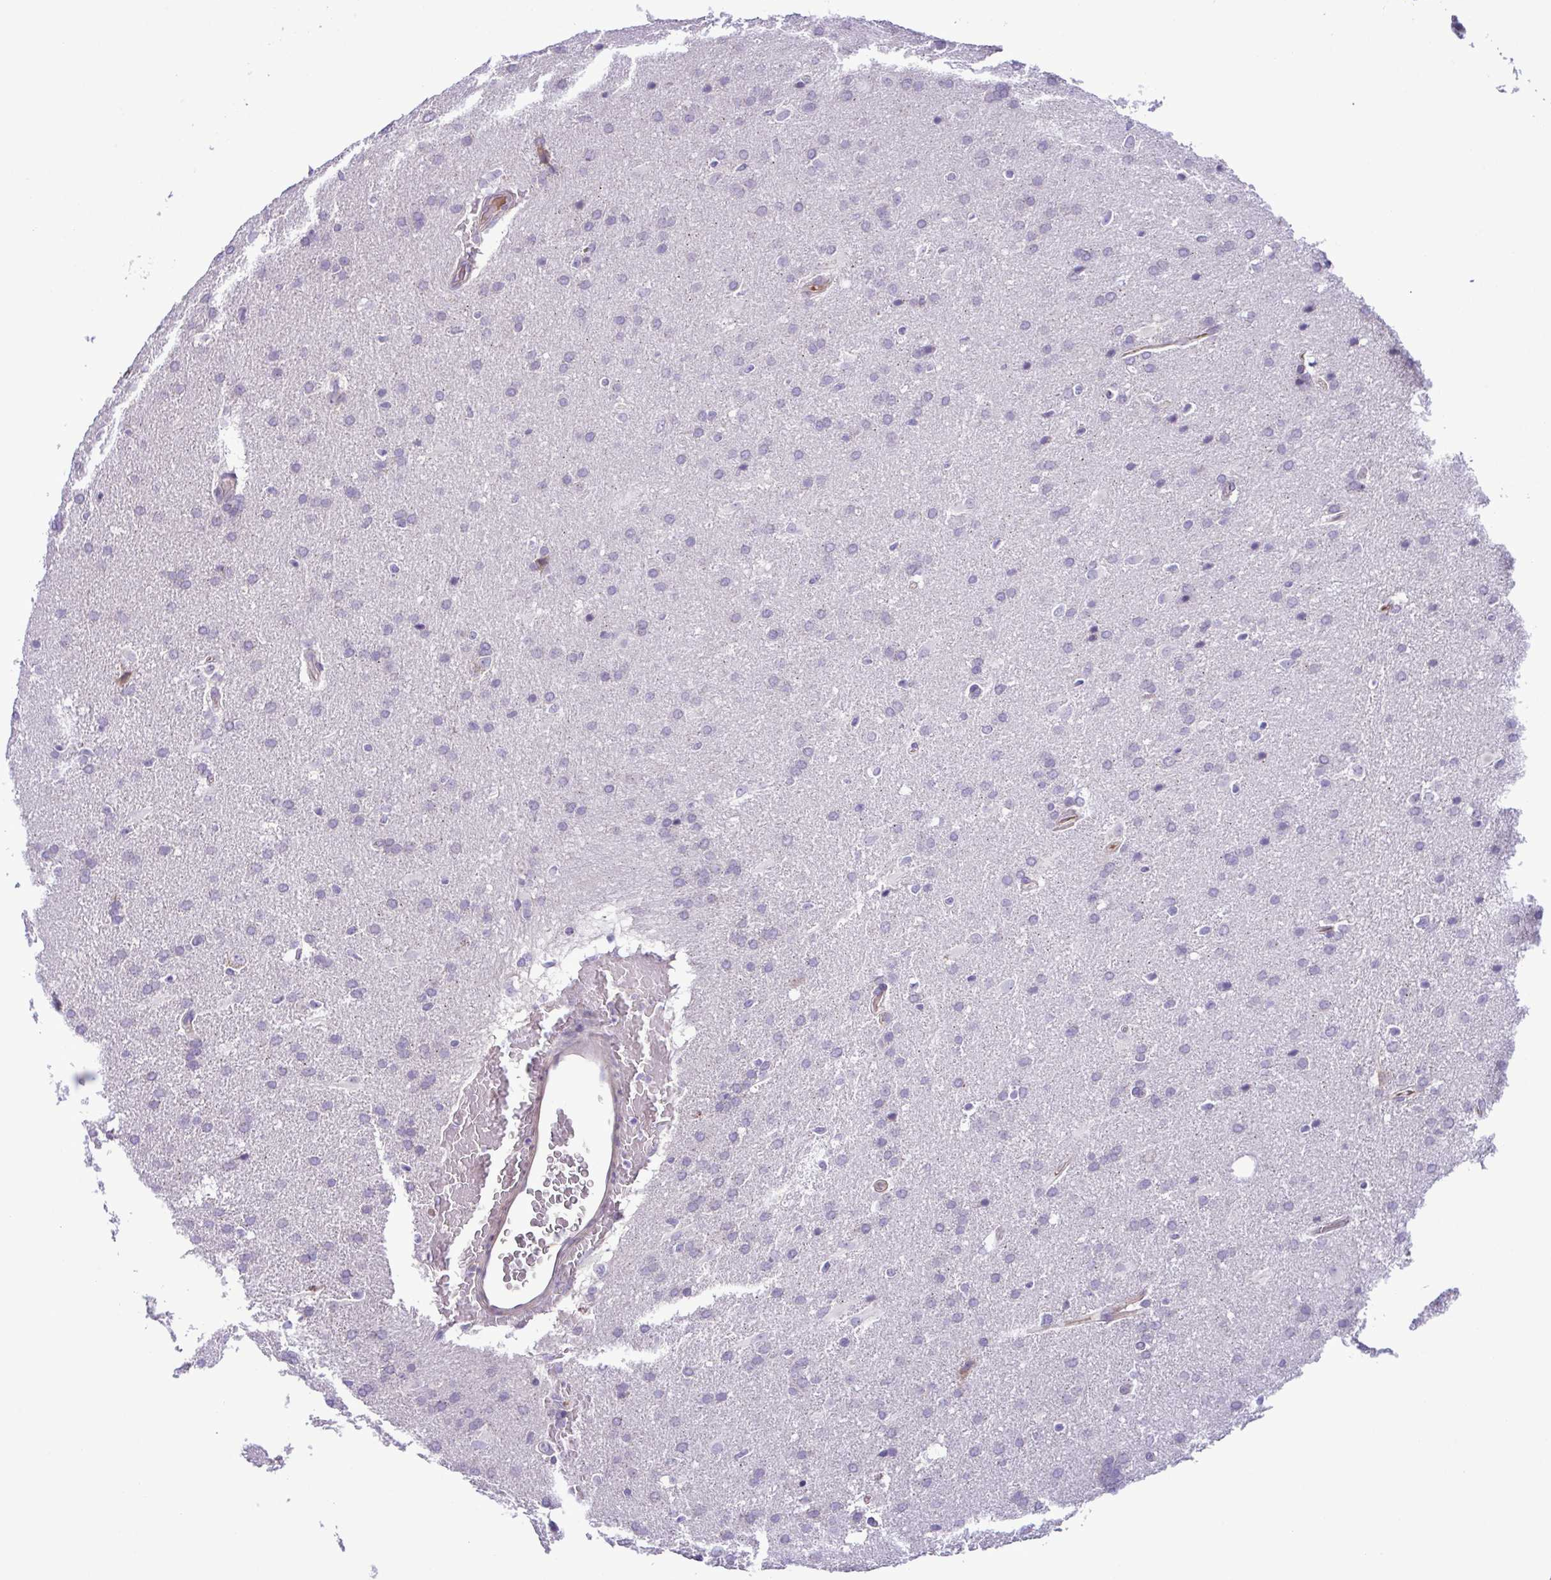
{"staining": {"intensity": "negative", "quantity": "none", "location": "none"}, "tissue": "glioma", "cell_type": "Tumor cells", "image_type": "cancer", "snomed": [{"axis": "morphology", "description": "Glioma, malignant, High grade"}, {"axis": "topography", "description": "Brain"}], "caption": "A histopathology image of human glioma is negative for staining in tumor cells.", "gene": "SYNPO2L", "patient": {"sex": "male", "age": 56}}